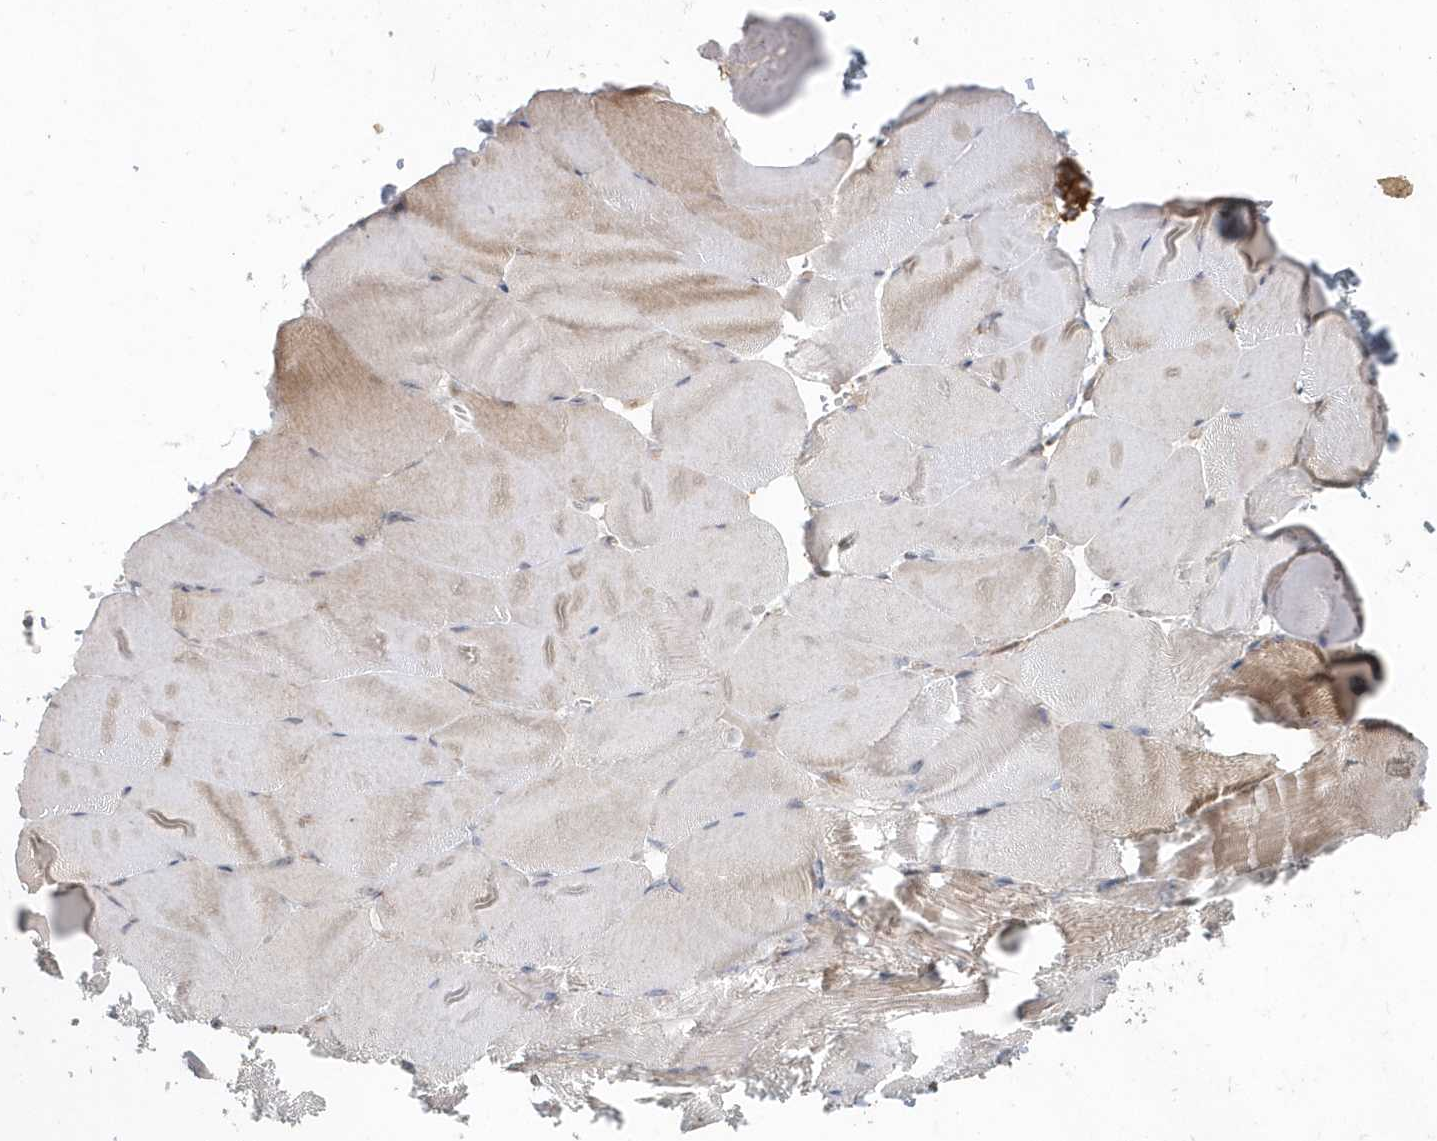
{"staining": {"intensity": "weak", "quantity": "25%-75%", "location": "cytoplasmic/membranous"}, "tissue": "skeletal muscle", "cell_type": "Myocytes", "image_type": "normal", "snomed": [{"axis": "morphology", "description": "Normal tissue, NOS"}, {"axis": "topography", "description": "Skeletal muscle"}, {"axis": "topography", "description": "Parathyroid gland"}], "caption": "IHC of benign human skeletal muscle reveals low levels of weak cytoplasmic/membranous expression in about 25%-75% of myocytes.", "gene": "MMUT", "patient": {"sex": "female", "age": 37}}